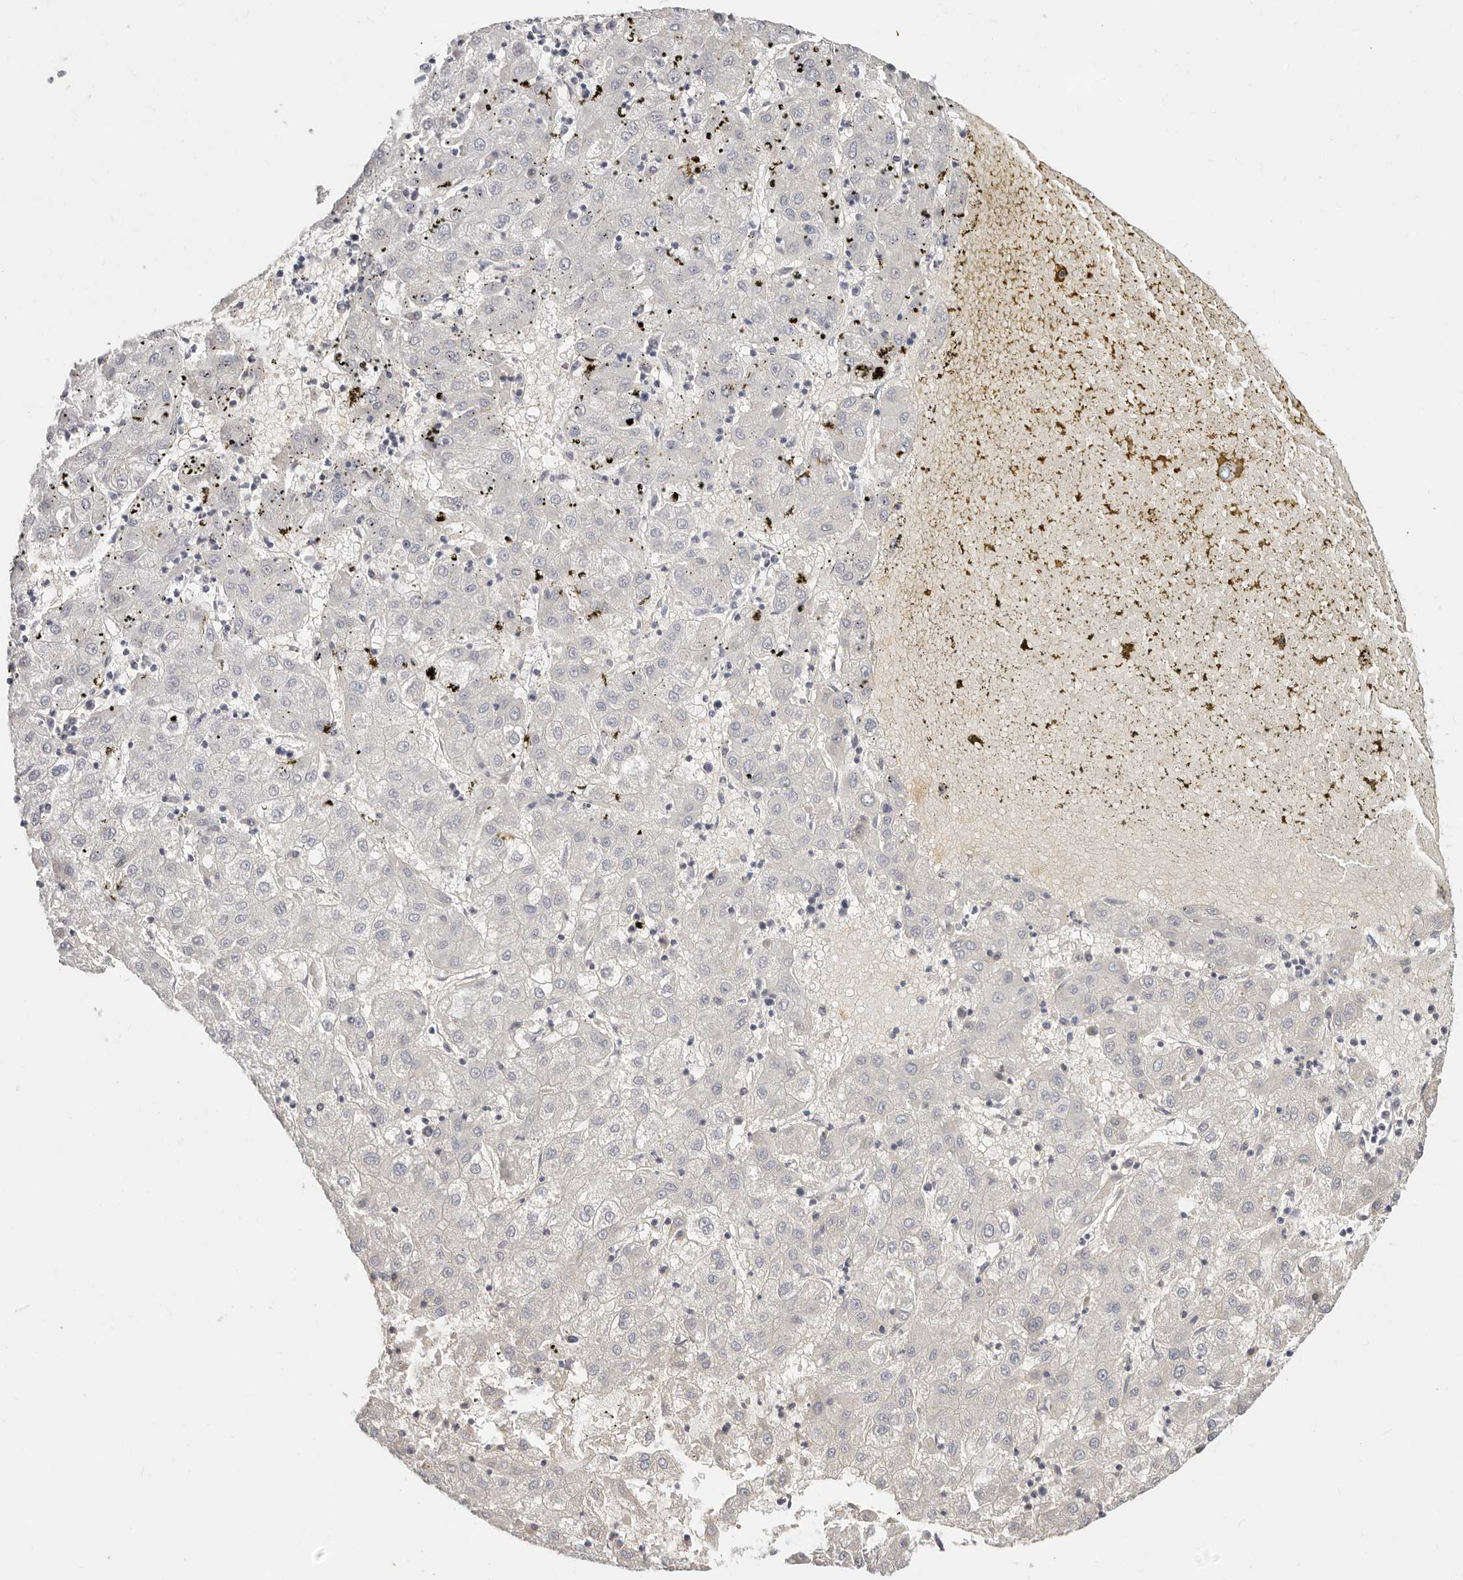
{"staining": {"intensity": "negative", "quantity": "none", "location": "none"}, "tissue": "liver cancer", "cell_type": "Tumor cells", "image_type": "cancer", "snomed": [{"axis": "morphology", "description": "Carcinoma, Hepatocellular, NOS"}, {"axis": "topography", "description": "Liver"}], "caption": "The IHC photomicrograph has no significant expression in tumor cells of liver hepatocellular carcinoma tissue.", "gene": "TMEM63B", "patient": {"sex": "male", "age": 72}}